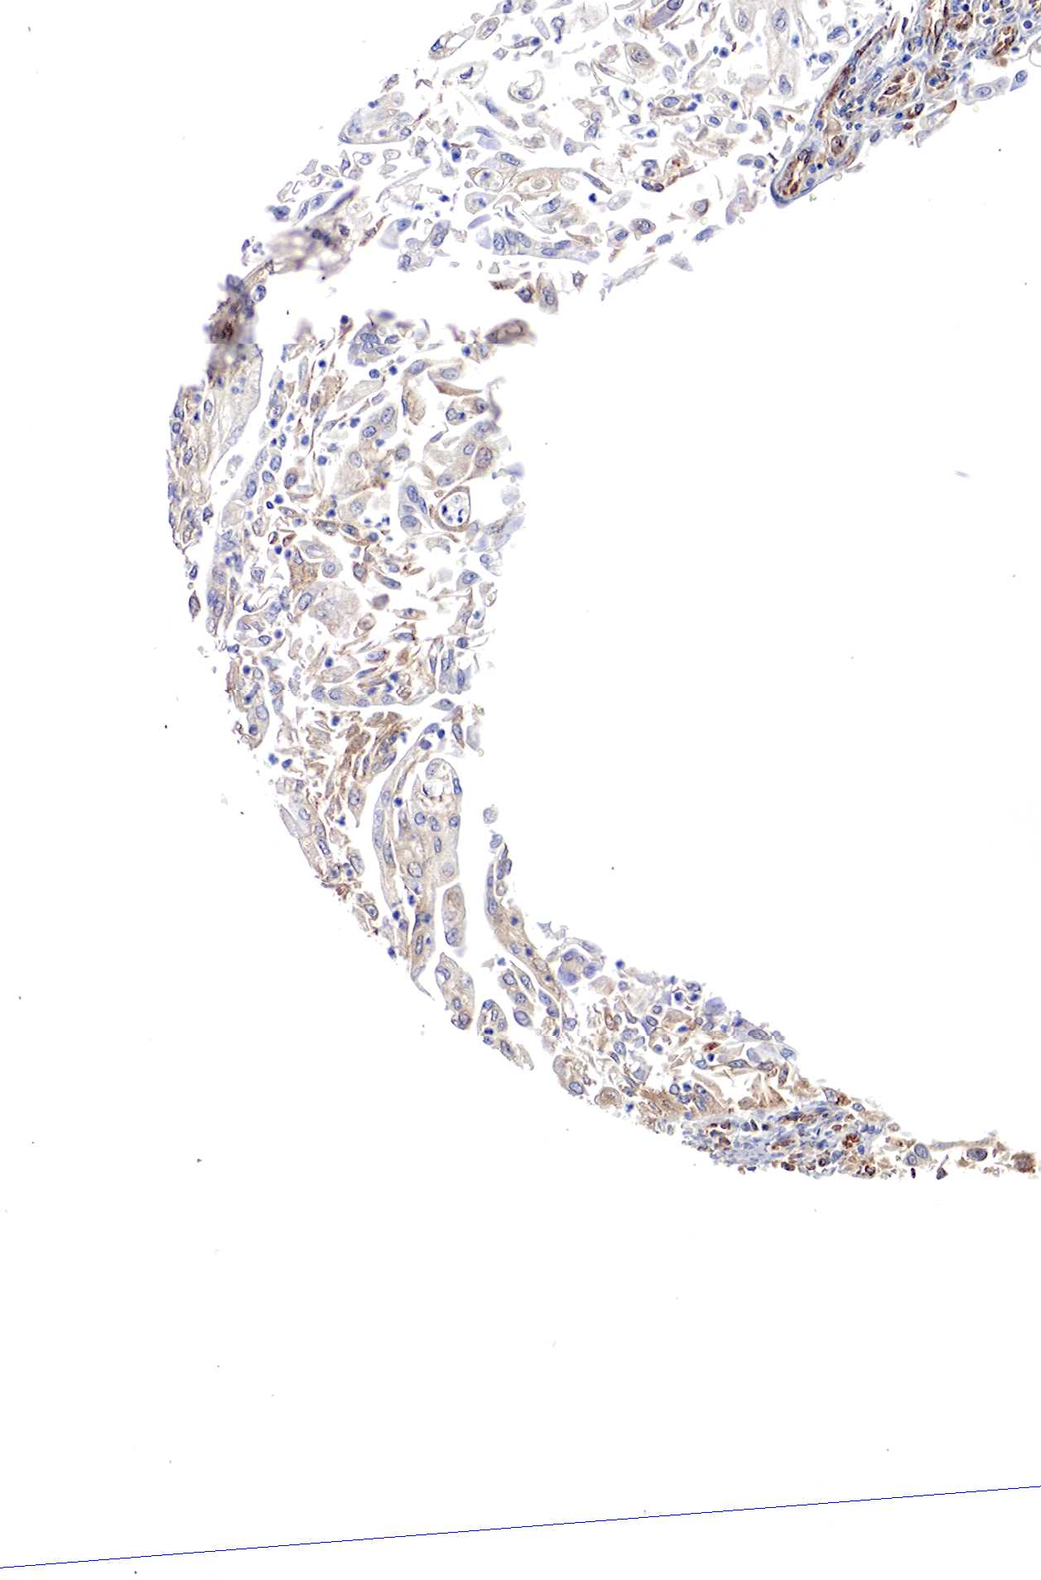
{"staining": {"intensity": "moderate", "quantity": ">75%", "location": "cytoplasmic/membranous"}, "tissue": "endometrial cancer", "cell_type": "Tumor cells", "image_type": "cancer", "snomed": [{"axis": "morphology", "description": "Adenocarcinoma, NOS"}, {"axis": "topography", "description": "Endometrium"}], "caption": "This is a photomicrograph of immunohistochemistry (IHC) staining of endometrial cancer, which shows moderate staining in the cytoplasmic/membranous of tumor cells.", "gene": "RDX", "patient": {"sex": "female", "age": 75}}